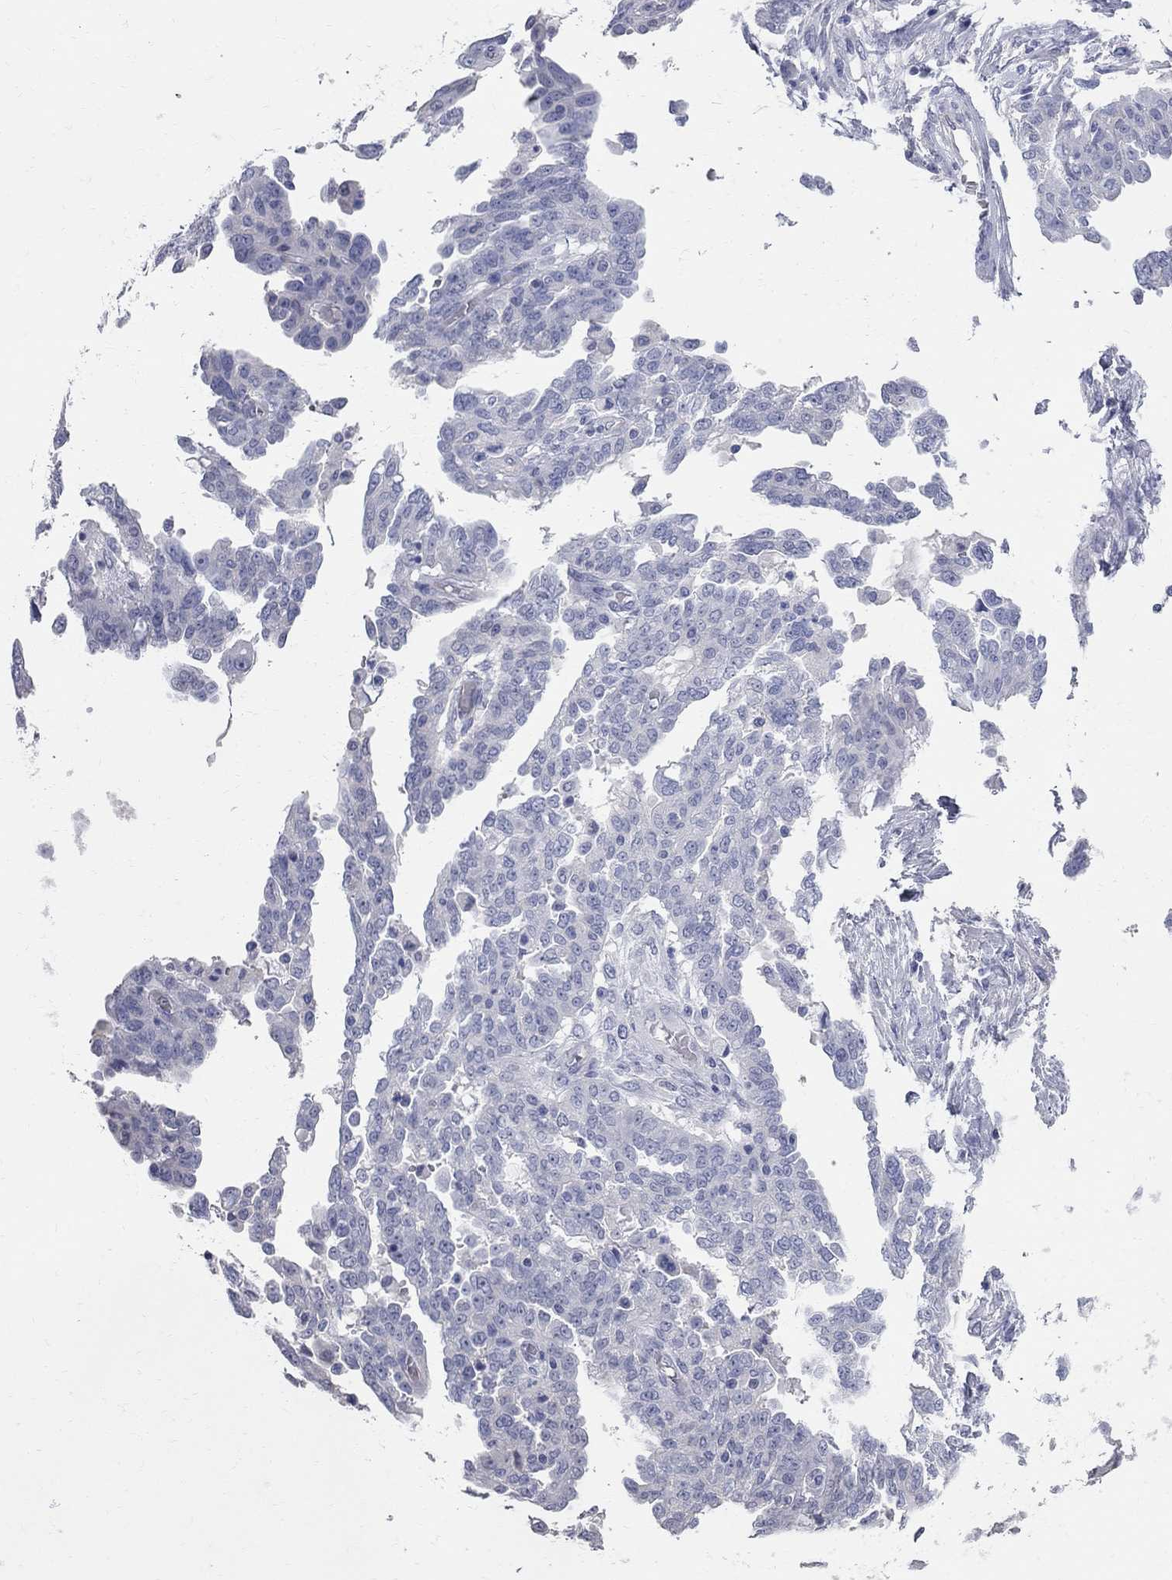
{"staining": {"intensity": "negative", "quantity": "none", "location": "none"}, "tissue": "ovarian cancer", "cell_type": "Tumor cells", "image_type": "cancer", "snomed": [{"axis": "morphology", "description": "Cystadenocarcinoma, serous, NOS"}, {"axis": "topography", "description": "Ovary"}], "caption": "Serous cystadenocarcinoma (ovarian) was stained to show a protein in brown. There is no significant positivity in tumor cells. (DAB (3,3'-diaminobenzidine) immunohistochemistry, high magnification).", "gene": "AOX1", "patient": {"sex": "female", "age": 67}}